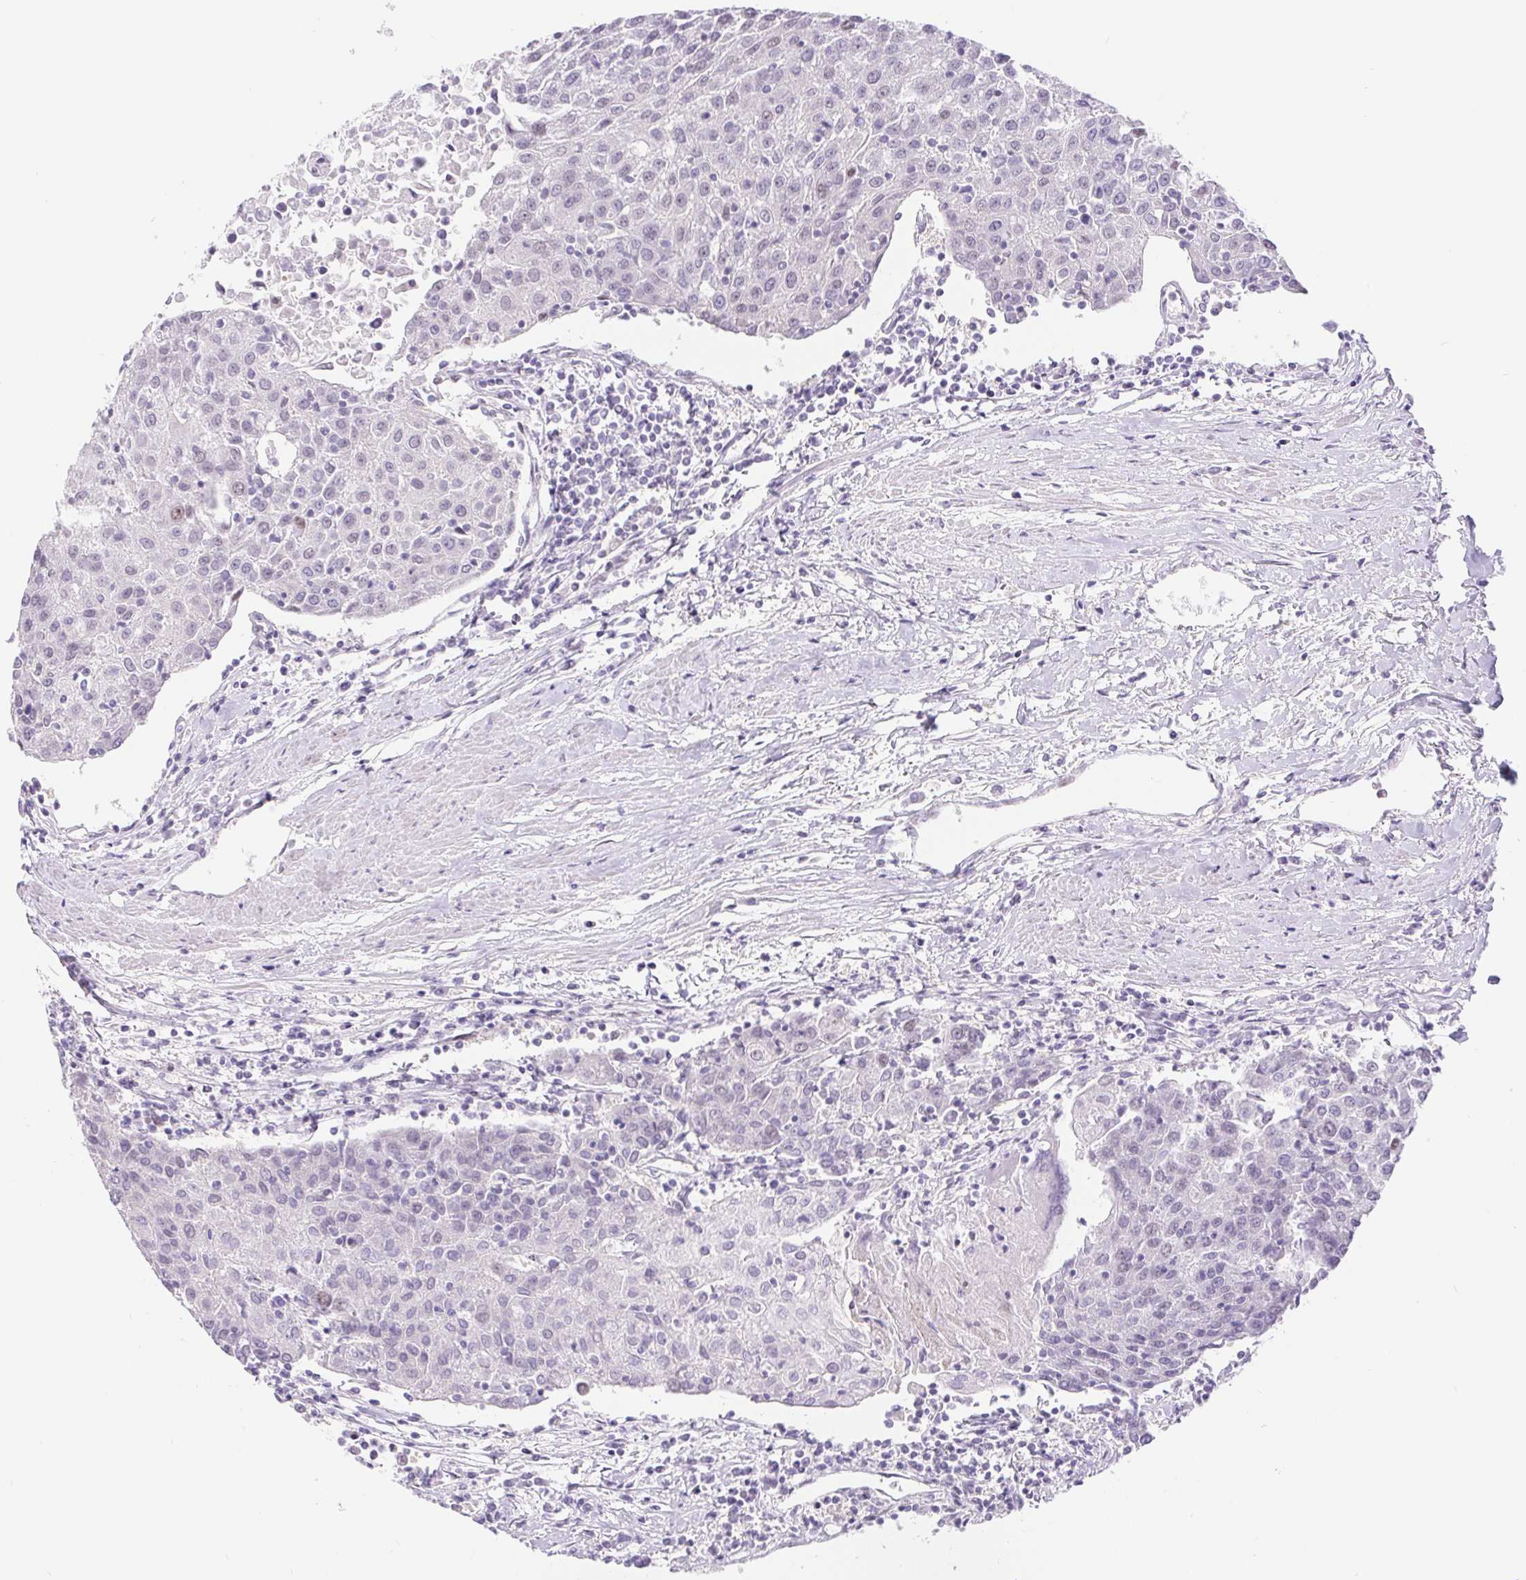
{"staining": {"intensity": "negative", "quantity": "none", "location": "none"}, "tissue": "urothelial cancer", "cell_type": "Tumor cells", "image_type": "cancer", "snomed": [{"axis": "morphology", "description": "Urothelial carcinoma, High grade"}, {"axis": "topography", "description": "Urinary bladder"}], "caption": "Histopathology image shows no significant protein positivity in tumor cells of high-grade urothelial carcinoma.", "gene": "CAND1", "patient": {"sex": "female", "age": 85}}